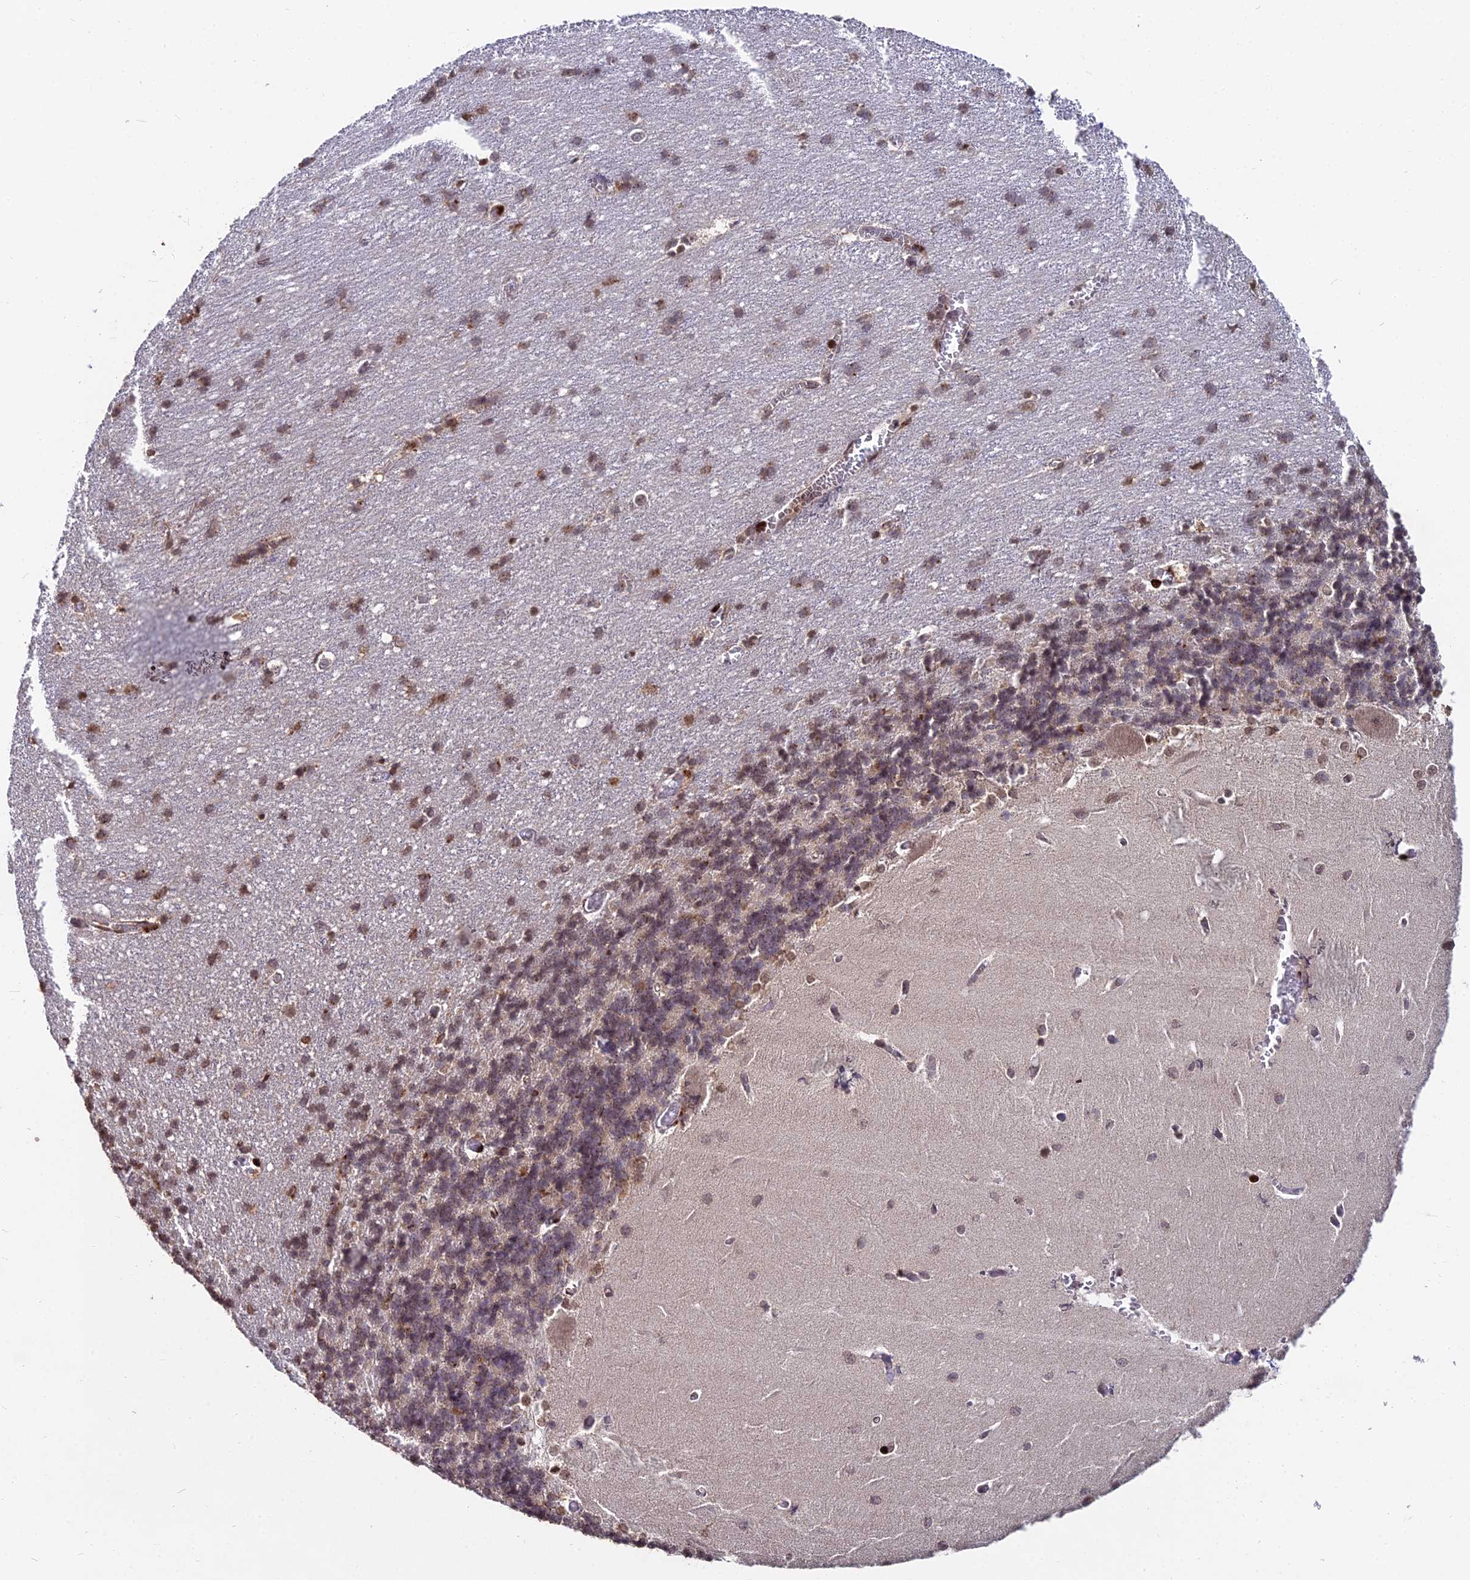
{"staining": {"intensity": "moderate", "quantity": "25%-75%", "location": "cytoplasmic/membranous,nuclear"}, "tissue": "cerebellum", "cell_type": "Cells in granular layer", "image_type": "normal", "snomed": [{"axis": "morphology", "description": "Normal tissue, NOS"}, {"axis": "topography", "description": "Cerebellum"}], "caption": "Moderate cytoplasmic/membranous,nuclear positivity is seen in approximately 25%-75% of cells in granular layer in unremarkable cerebellum.", "gene": "RBMS2", "patient": {"sex": "male", "age": 37}}